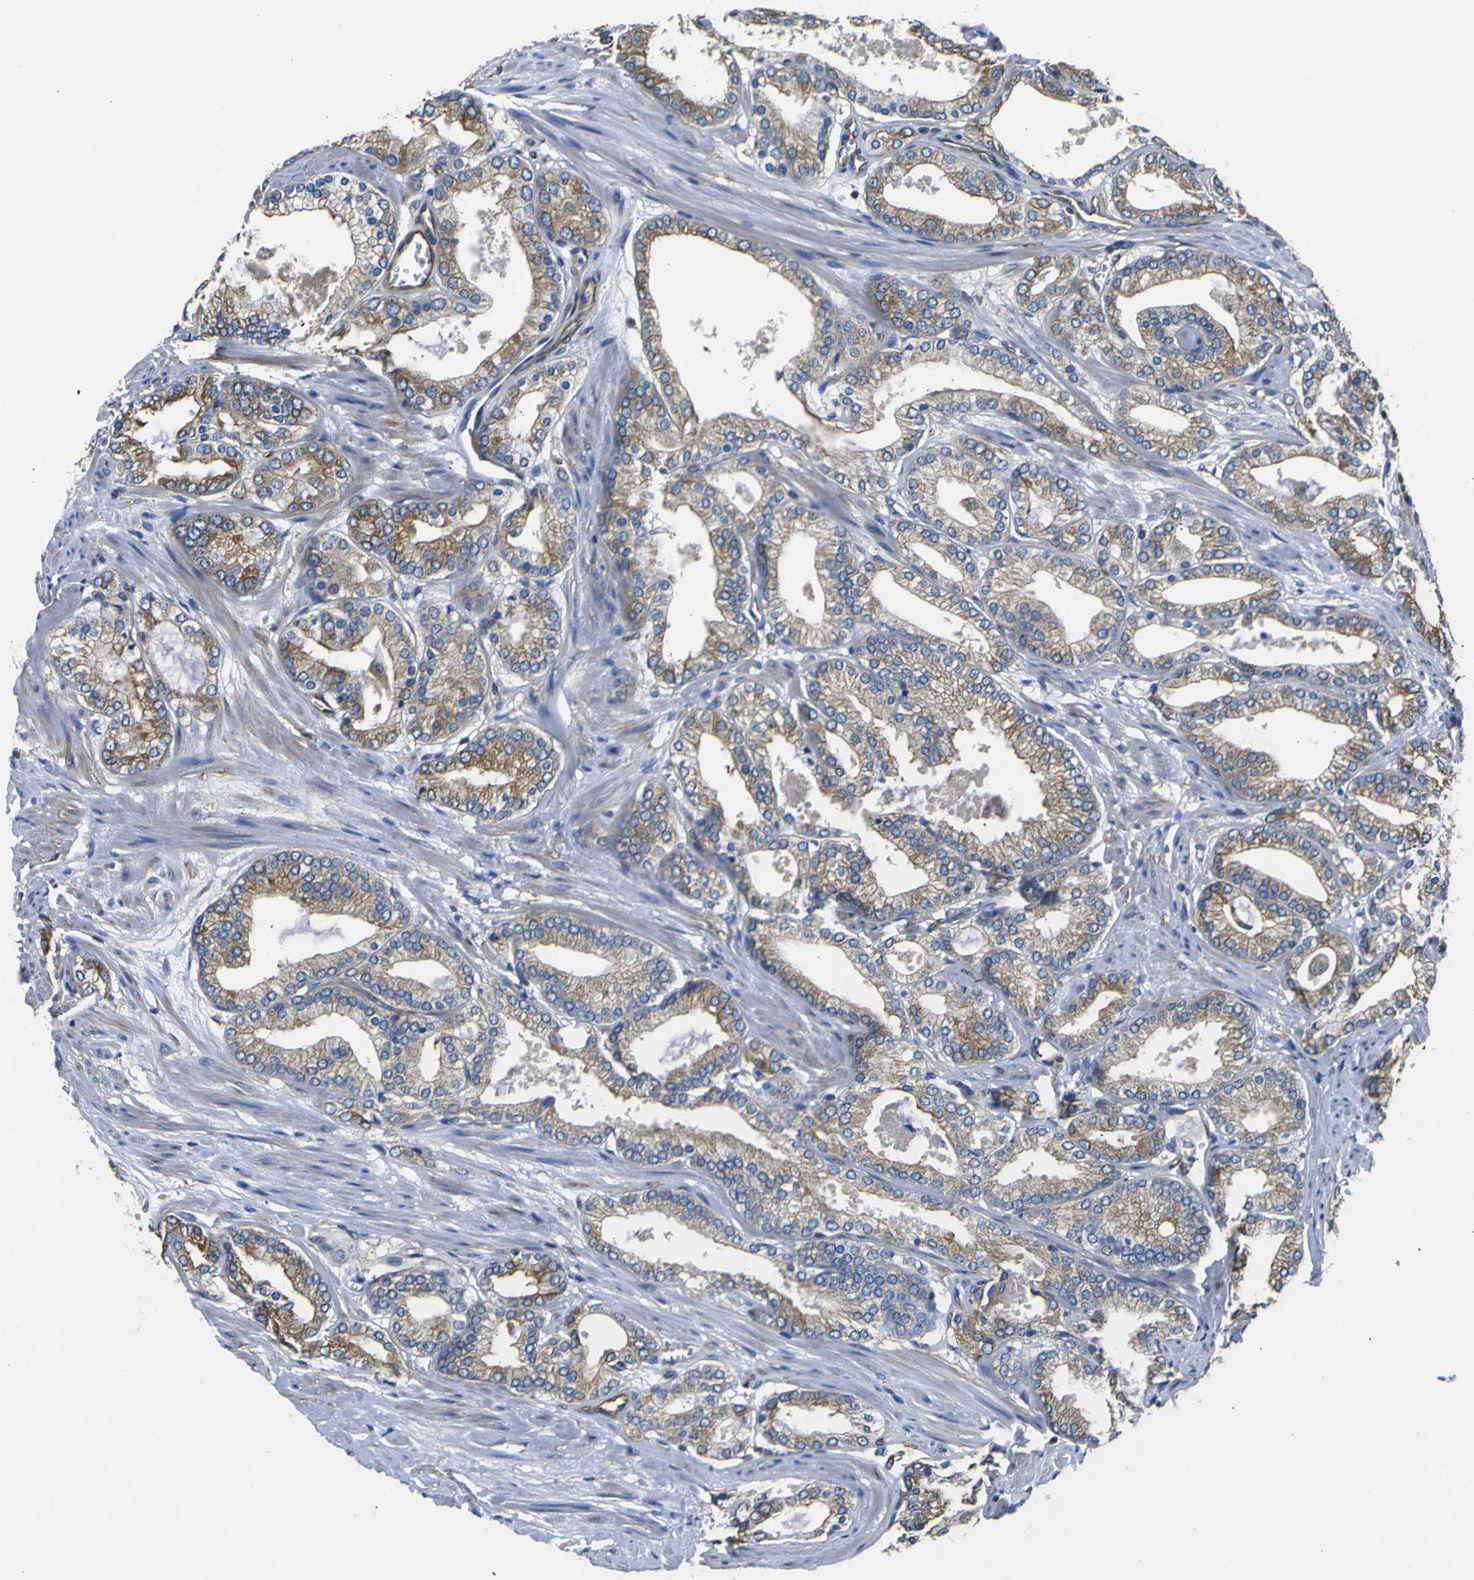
{"staining": {"intensity": "moderate", "quantity": ">75%", "location": "cytoplasmic/membranous"}, "tissue": "prostate cancer", "cell_type": "Tumor cells", "image_type": "cancer", "snomed": [{"axis": "morphology", "description": "Adenocarcinoma, High grade"}, {"axis": "topography", "description": "Prostate"}], "caption": "Brown immunohistochemical staining in human prostate cancer displays moderate cytoplasmic/membranous staining in about >75% of tumor cells. The staining was performed using DAB, with brown indicating positive protein expression. Nuclei are stained blue with hematoxylin.", "gene": "TUBB", "patient": {"sex": "male", "age": 61}}